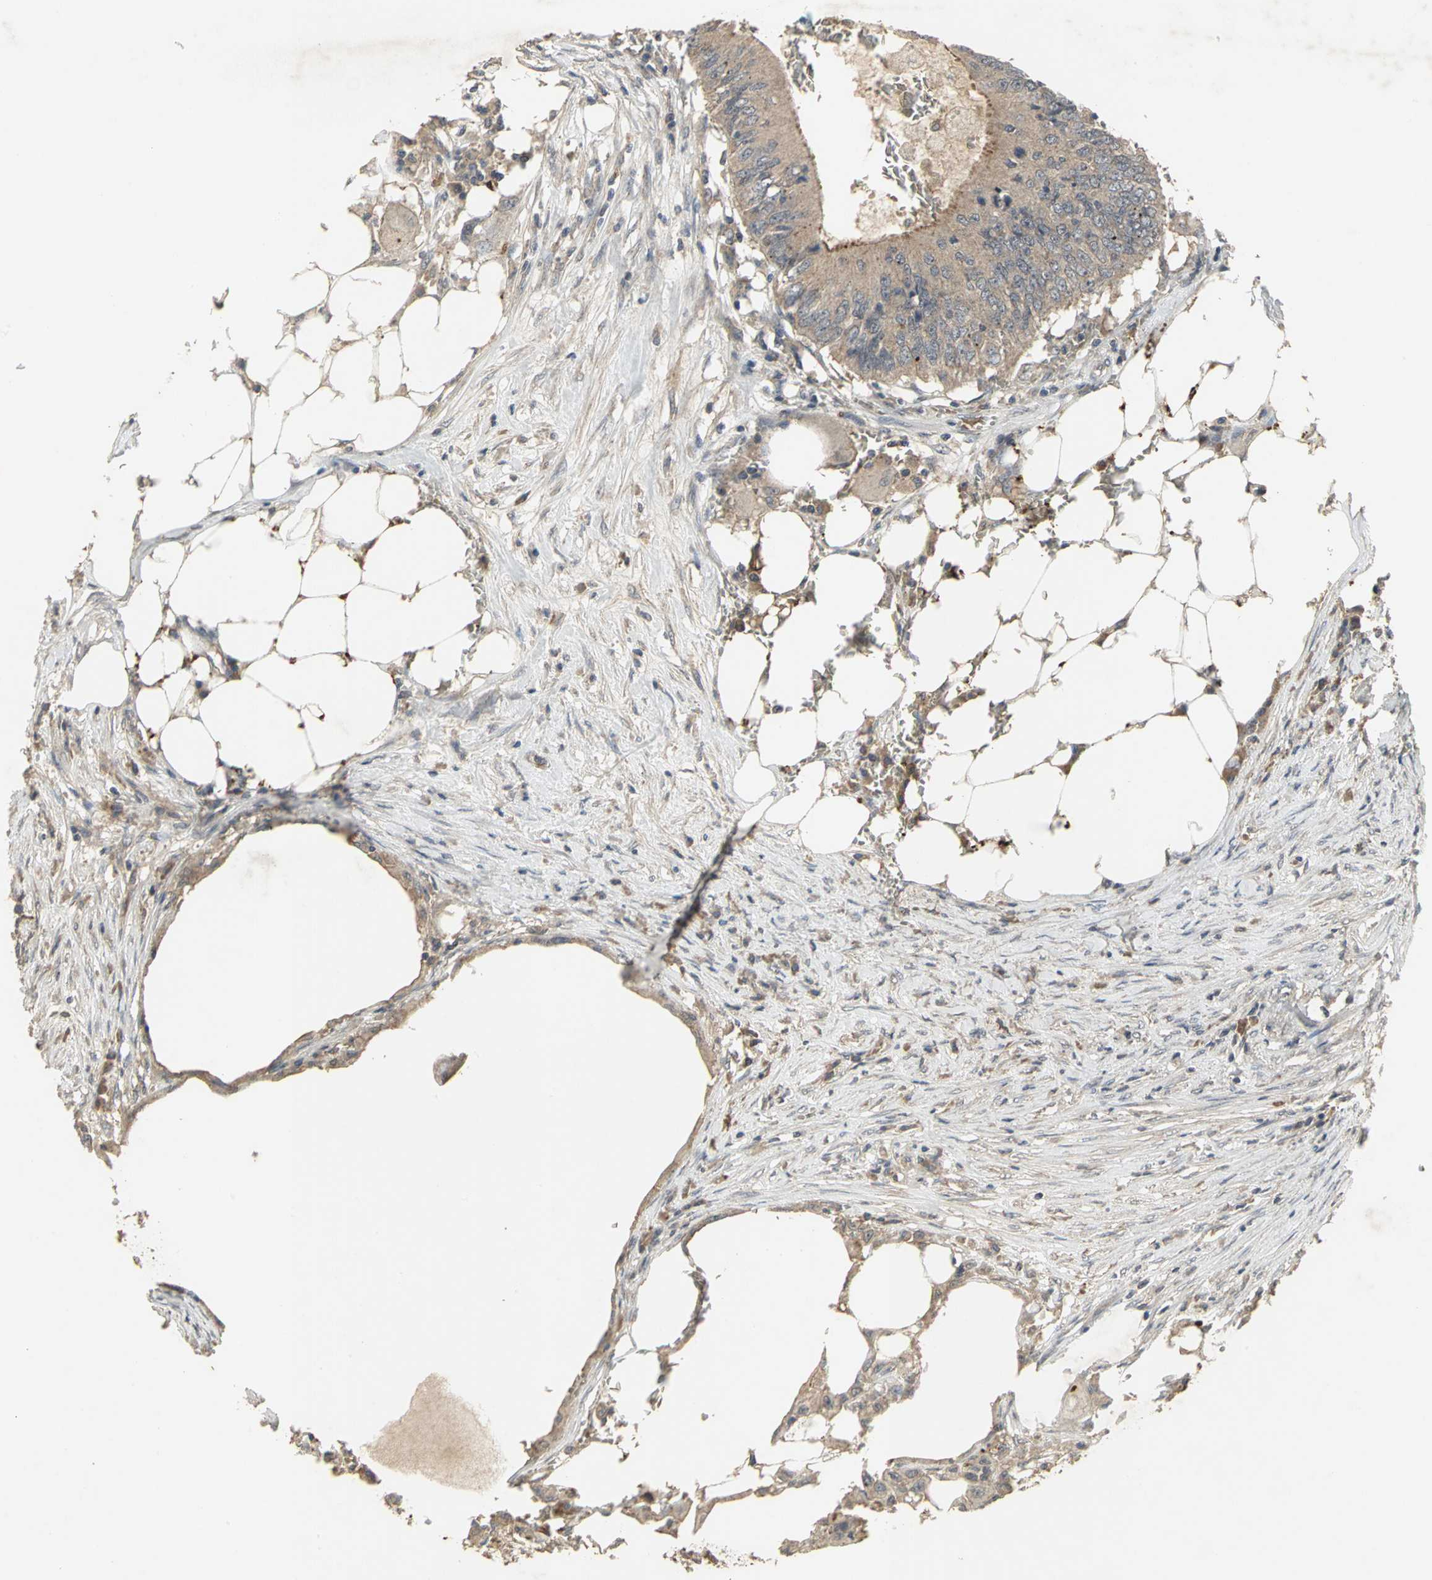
{"staining": {"intensity": "moderate", "quantity": ">75%", "location": "cytoplasmic/membranous"}, "tissue": "colorectal cancer", "cell_type": "Tumor cells", "image_type": "cancer", "snomed": [{"axis": "morphology", "description": "Adenocarcinoma, NOS"}, {"axis": "topography", "description": "Colon"}], "caption": "Moderate cytoplasmic/membranous expression is identified in approximately >75% of tumor cells in colorectal cancer. The staining was performed using DAB (3,3'-diaminobenzidine) to visualize the protein expression in brown, while the nuclei were stained in blue with hematoxylin (Magnification: 20x).", "gene": "KEAP1", "patient": {"sex": "male", "age": 71}}